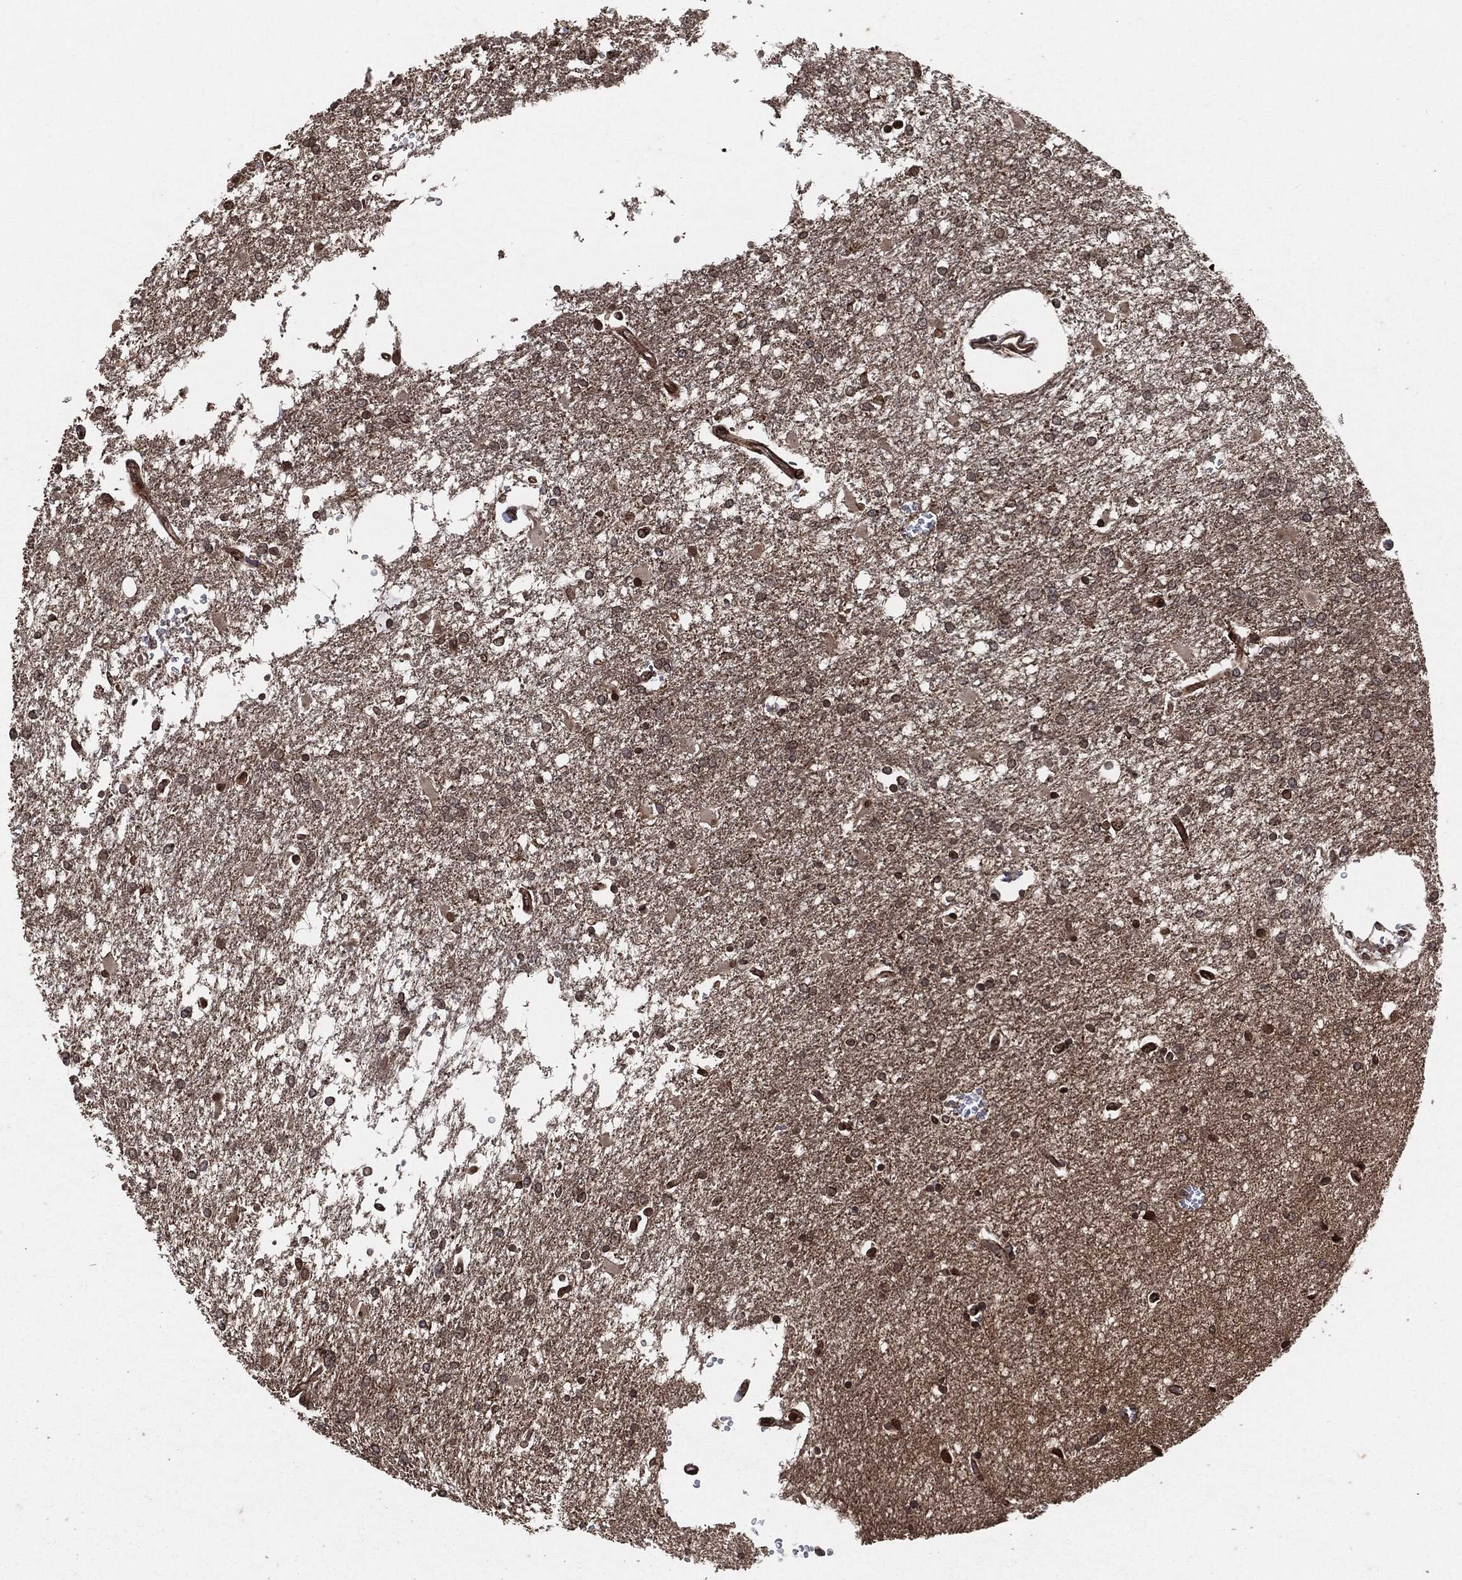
{"staining": {"intensity": "moderate", "quantity": "25%-75%", "location": "cytoplasmic/membranous,nuclear"}, "tissue": "glioma", "cell_type": "Tumor cells", "image_type": "cancer", "snomed": [{"axis": "morphology", "description": "Glioma, malignant, High grade"}, {"axis": "topography", "description": "Cerebral cortex"}], "caption": "Glioma stained with IHC reveals moderate cytoplasmic/membranous and nuclear expression in about 25%-75% of tumor cells.", "gene": "IFIT1", "patient": {"sex": "male", "age": 79}}